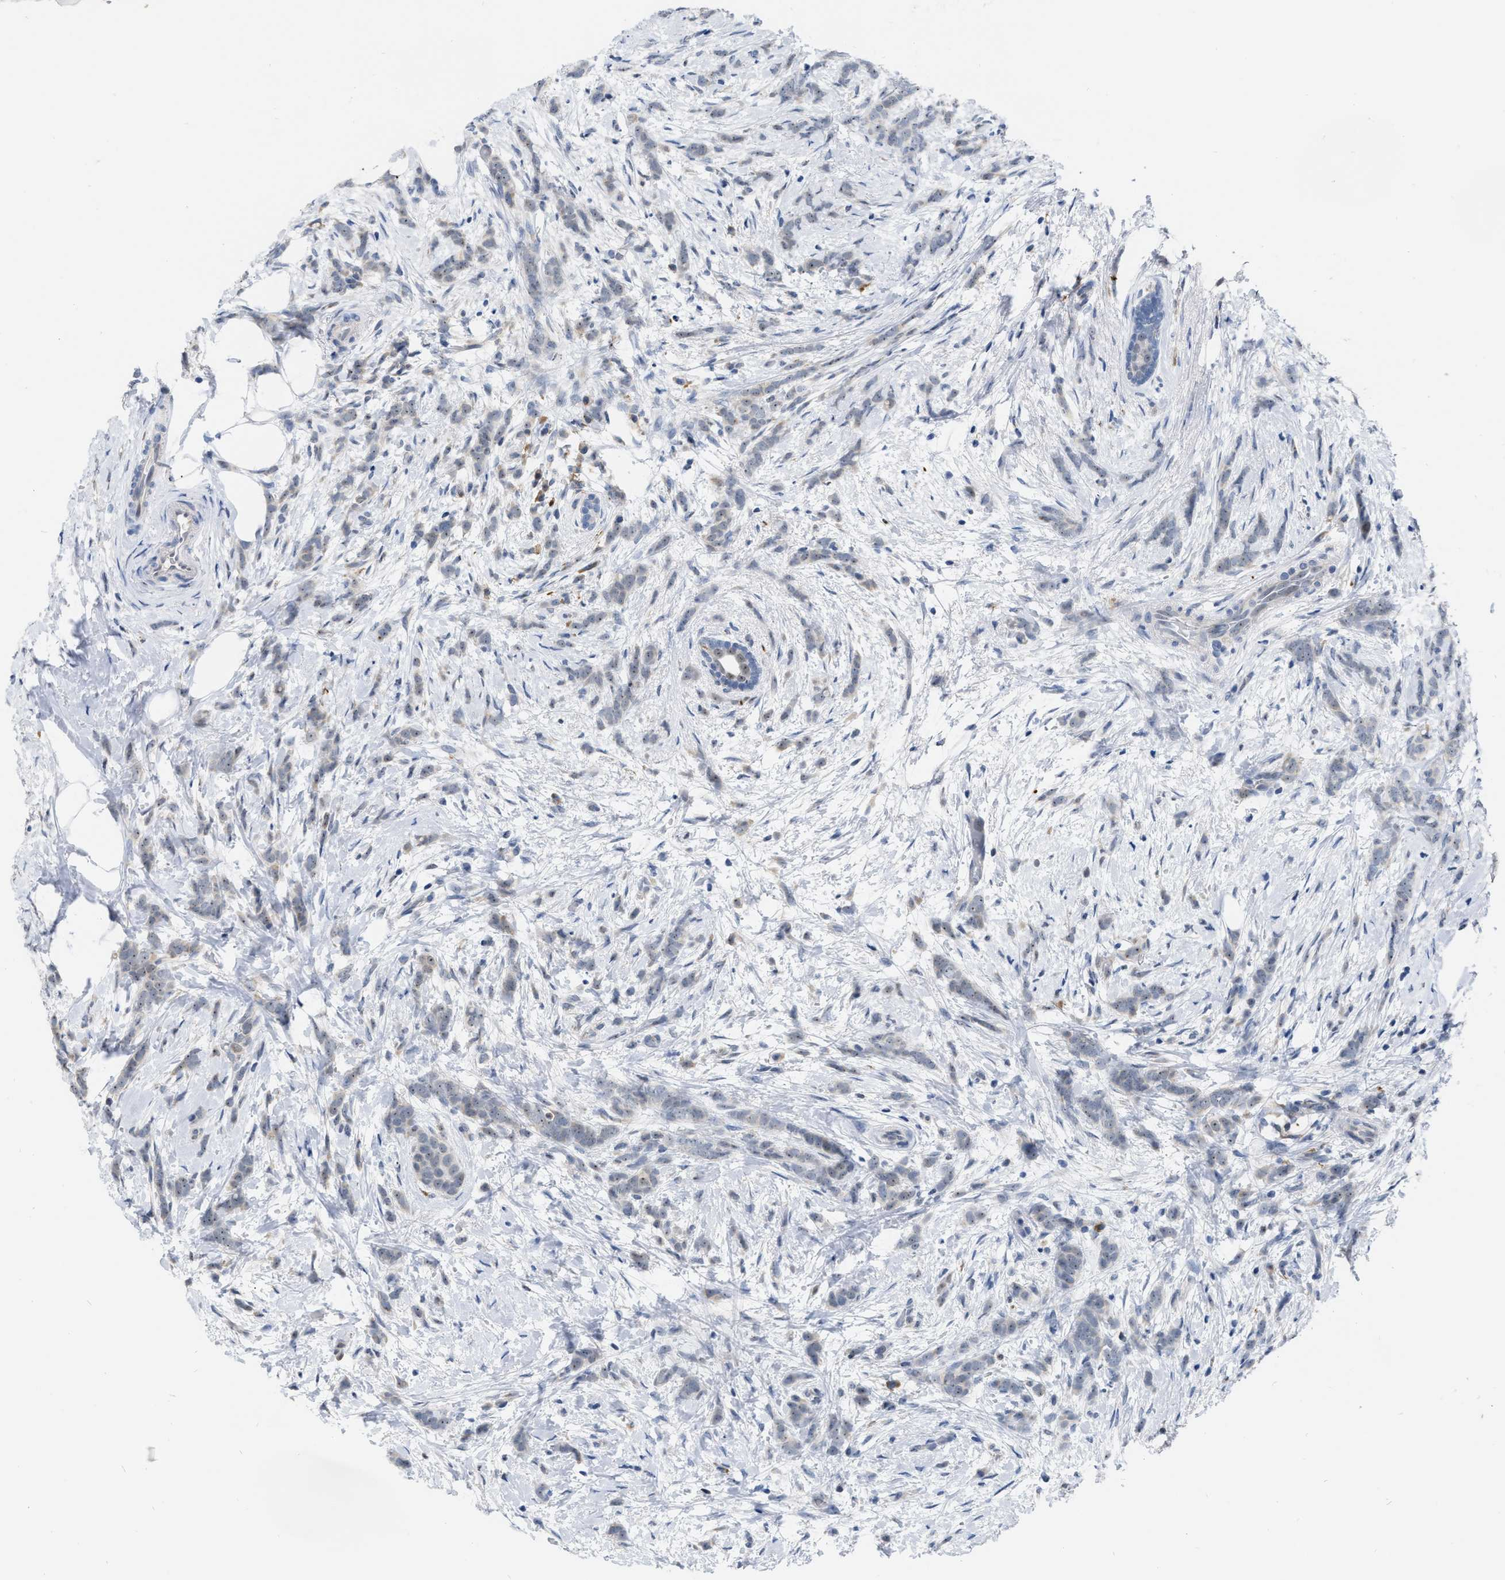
{"staining": {"intensity": "weak", "quantity": "25%-75%", "location": "nuclear"}, "tissue": "breast cancer", "cell_type": "Tumor cells", "image_type": "cancer", "snomed": [{"axis": "morphology", "description": "Lobular carcinoma, in situ"}, {"axis": "morphology", "description": "Lobular carcinoma"}, {"axis": "topography", "description": "Breast"}], "caption": "Breast cancer stained with DAB (3,3'-diaminobenzidine) immunohistochemistry reveals low levels of weak nuclear expression in approximately 25%-75% of tumor cells.", "gene": "ELAC2", "patient": {"sex": "female", "age": 41}}